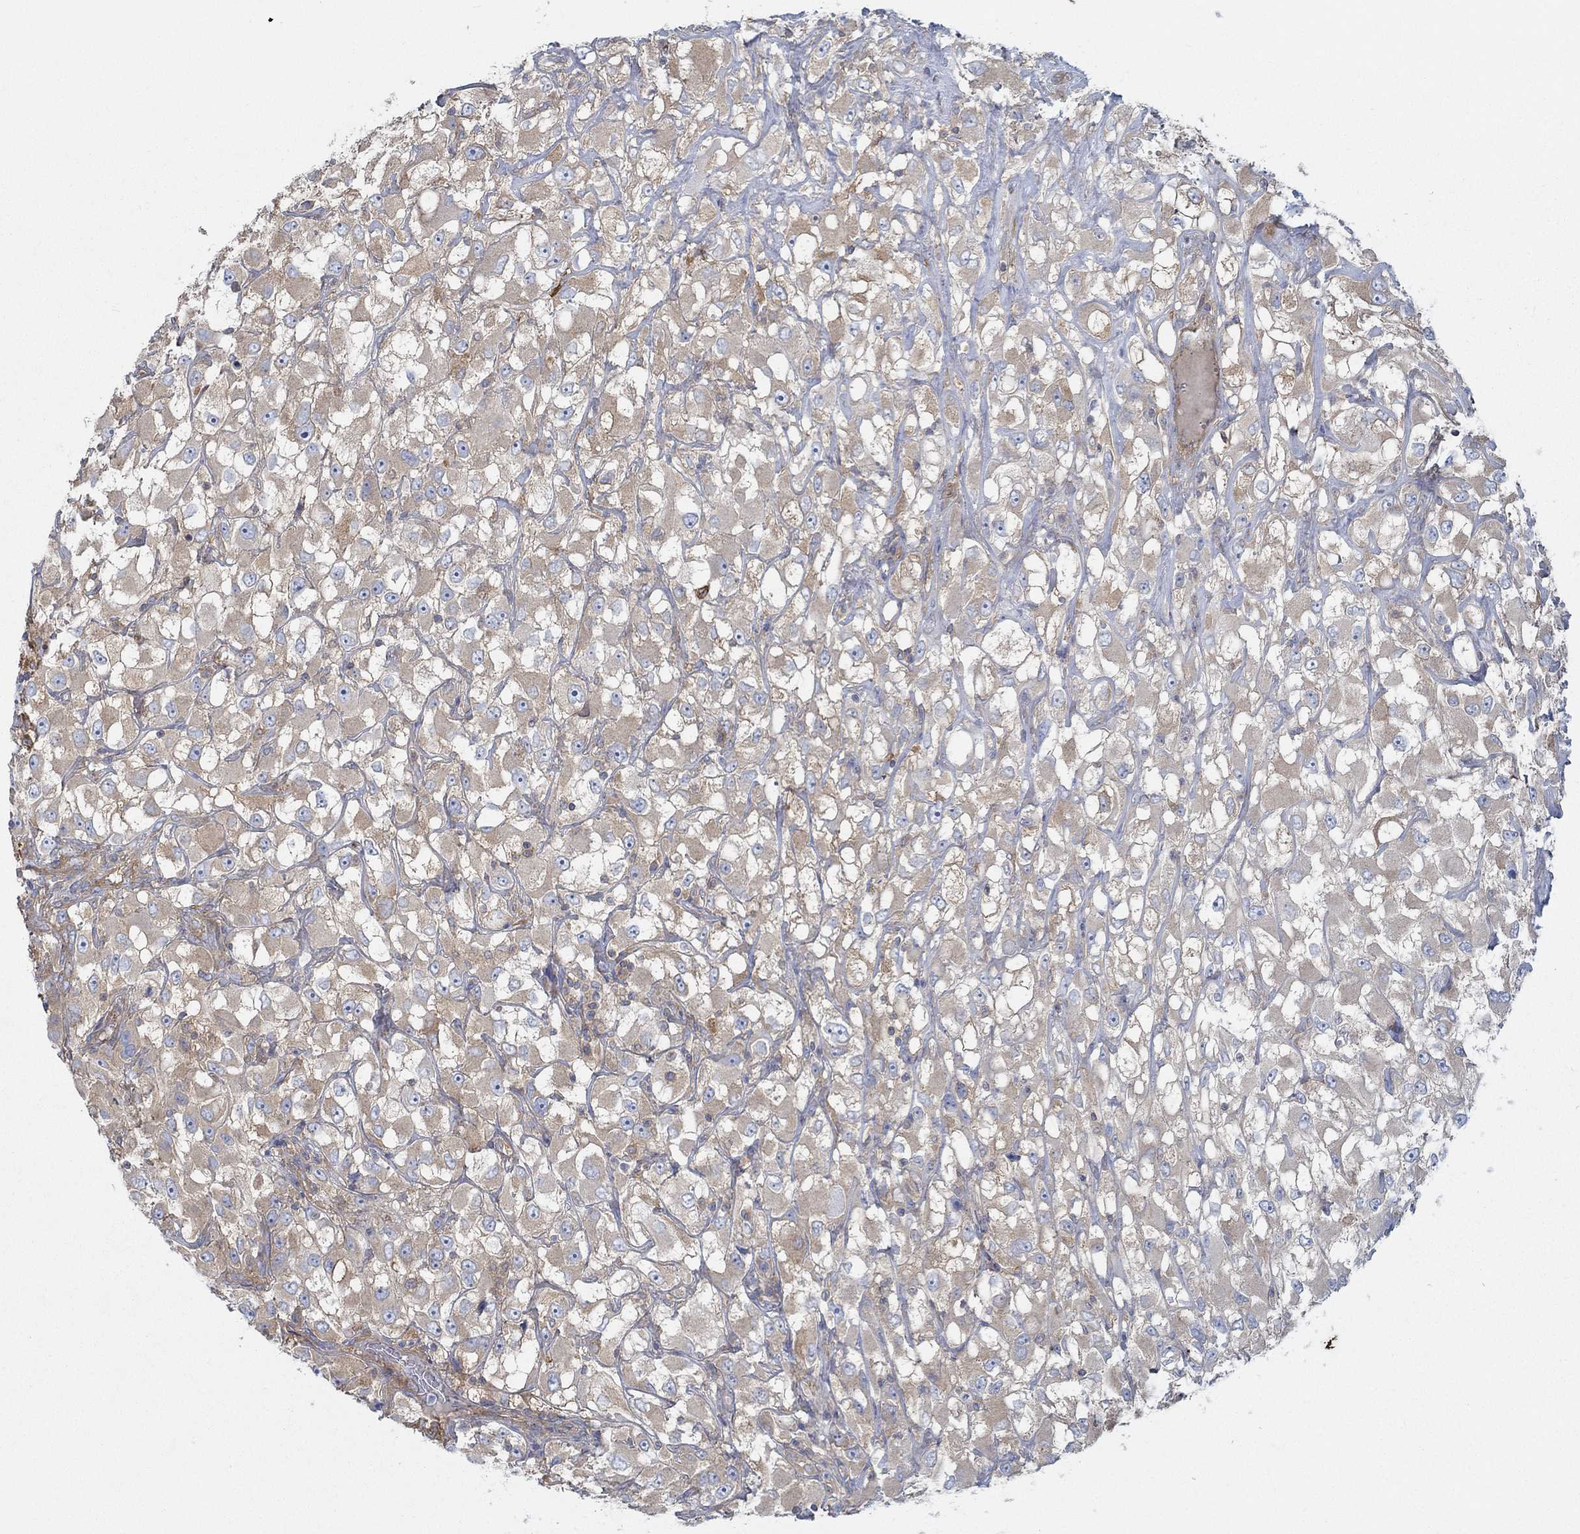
{"staining": {"intensity": "weak", "quantity": "25%-75%", "location": "cytoplasmic/membranous"}, "tissue": "renal cancer", "cell_type": "Tumor cells", "image_type": "cancer", "snomed": [{"axis": "morphology", "description": "Adenocarcinoma, NOS"}, {"axis": "topography", "description": "Kidney"}], "caption": "Human renal cancer stained for a protein (brown) shows weak cytoplasmic/membranous positive staining in approximately 25%-75% of tumor cells.", "gene": "SPAG9", "patient": {"sex": "female", "age": 52}}